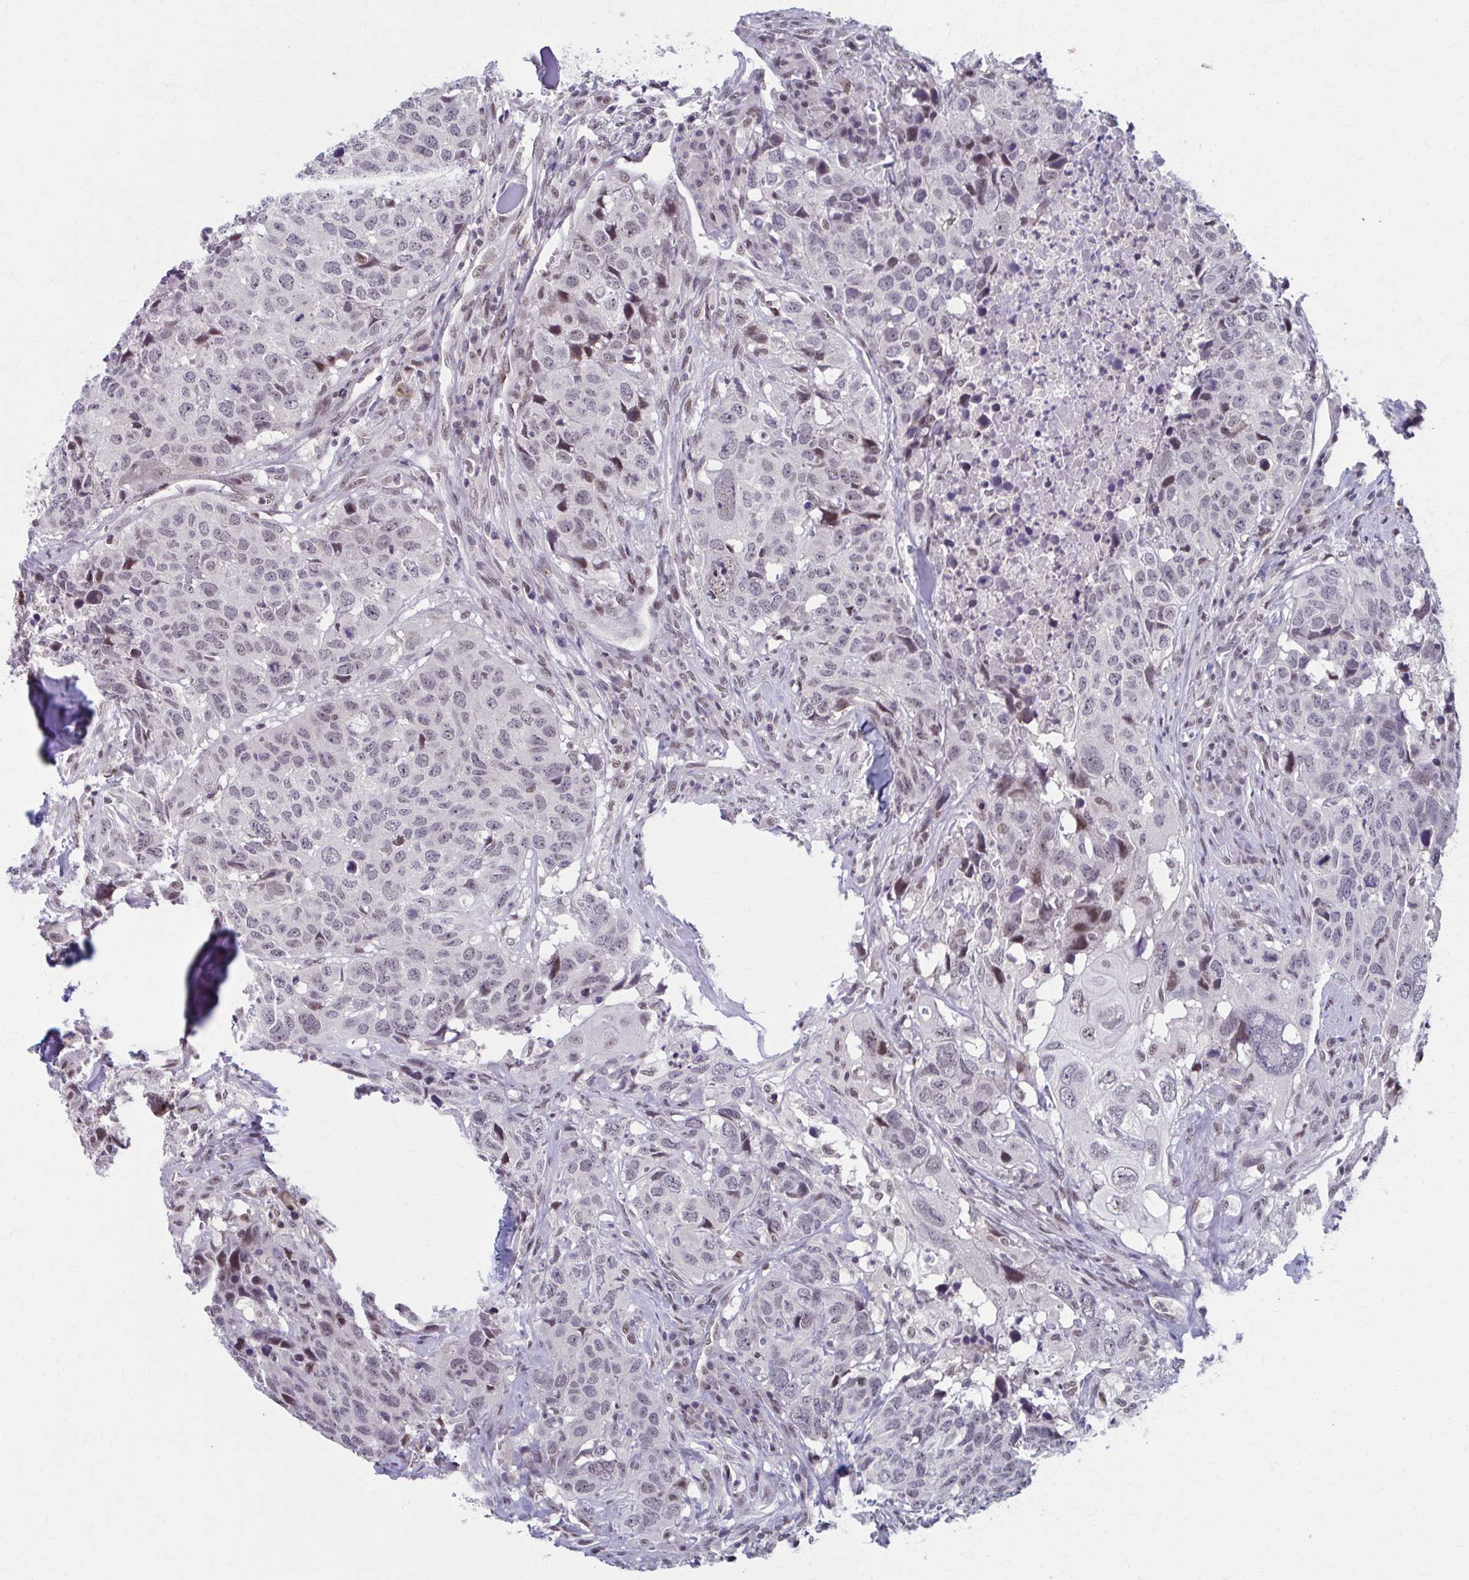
{"staining": {"intensity": "weak", "quantity": "<25%", "location": "nuclear"}, "tissue": "head and neck cancer", "cell_type": "Tumor cells", "image_type": "cancer", "snomed": [{"axis": "morphology", "description": "Normal tissue, NOS"}, {"axis": "morphology", "description": "Squamous cell carcinoma, NOS"}, {"axis": "topography", "description": "Skeletal muscle"}, {"axis": "topography", "description": "Vascular tissue"}, {"axis": "topography", "description": "Peripheral nerve tissue"}, {"axis": "topography", "description": "Head-Neck"}], "caption": "Protein analysis of head and neck cancer (squamous cell carcinoma) exhibits no significant positivity in tumor cells.", "gene": "SETBP1", "patient": {"sex": "male", "age": 66}}